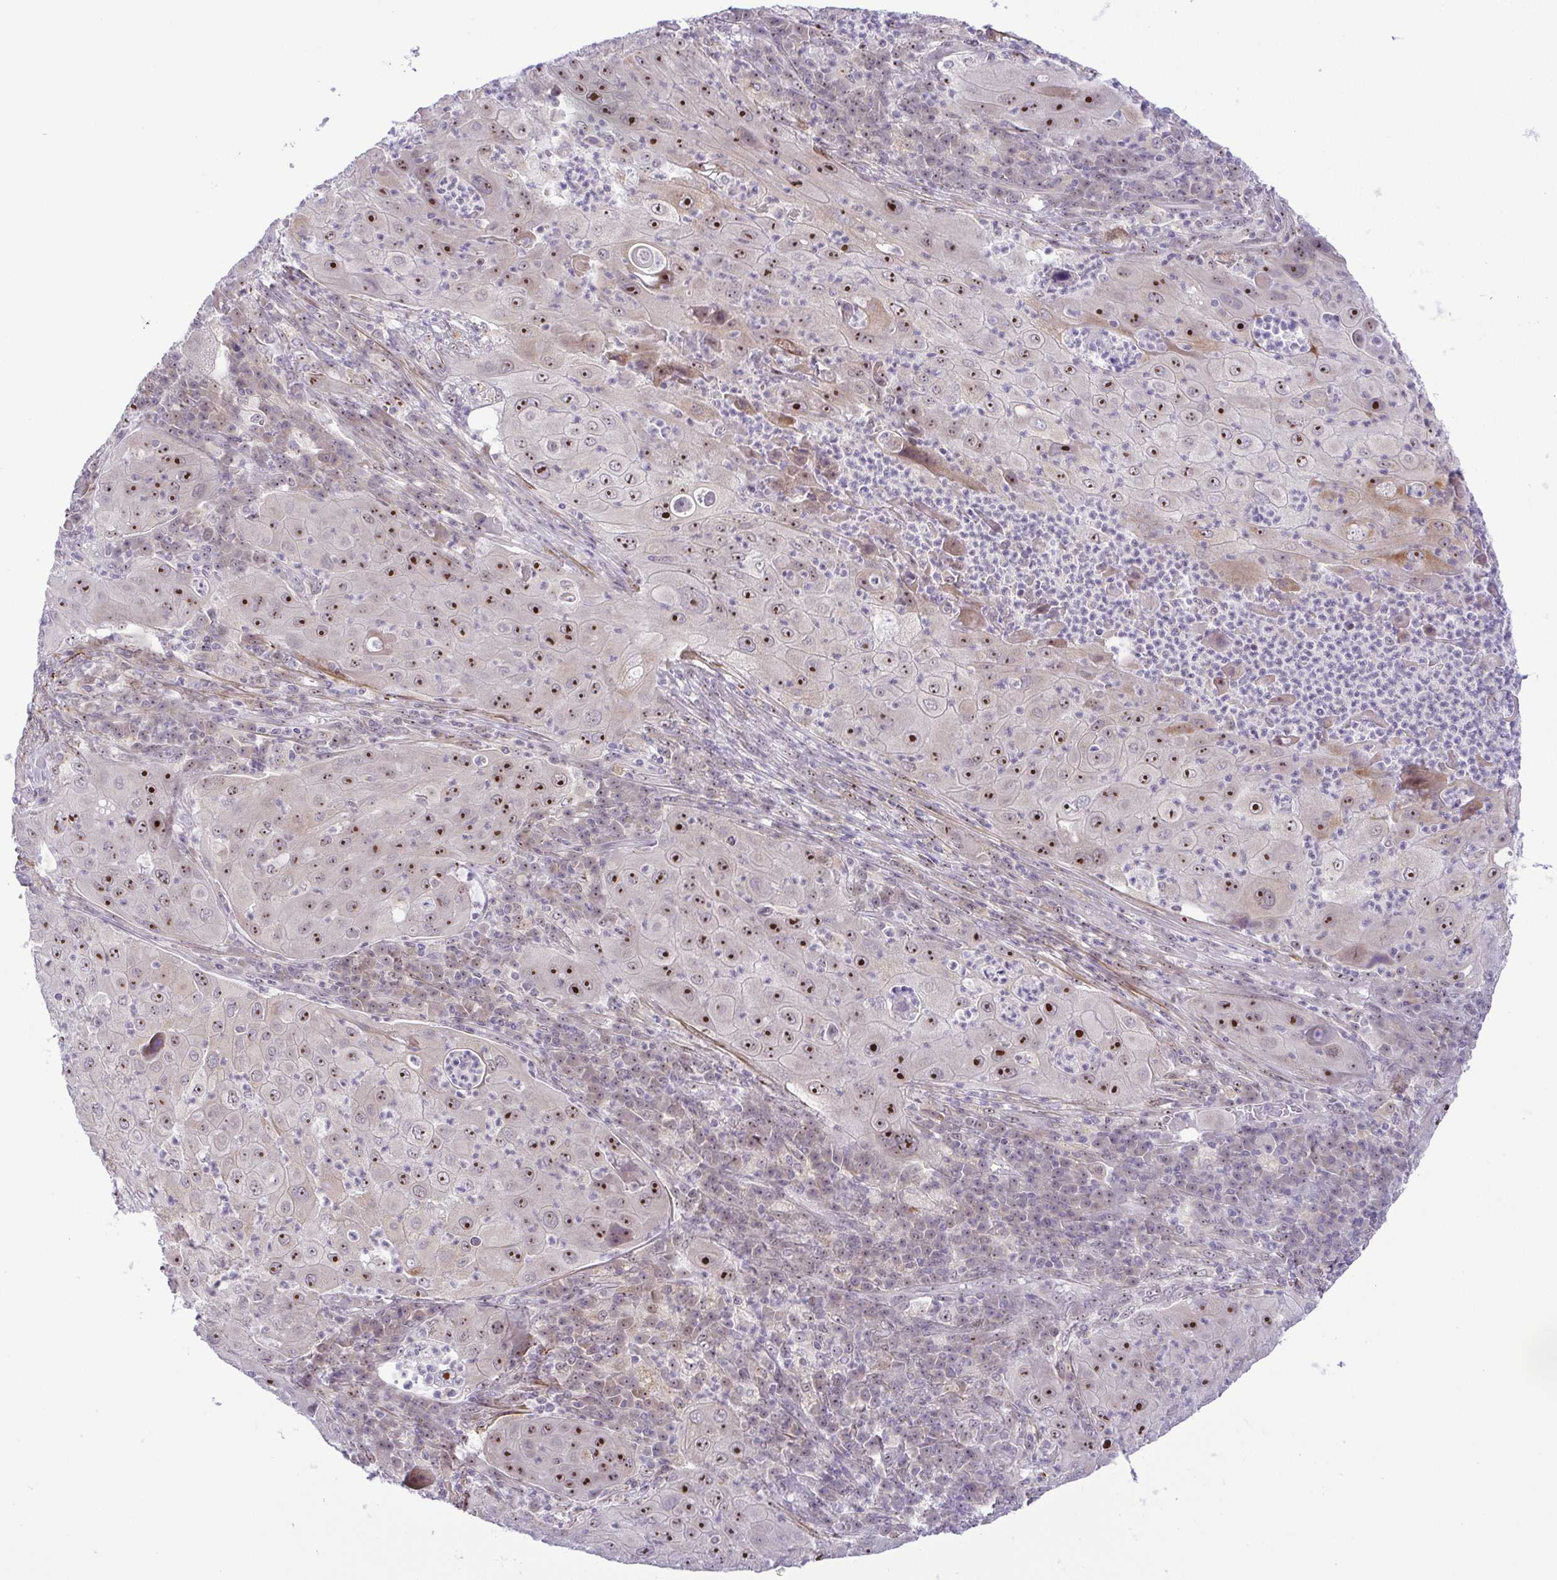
{"staining": {"intensity": "strong", "quantity": "25%-75%", "location": "nuclear"}, "tissue": "lung cancer", "cell_type": "Tumor cells", "image_type": "cancer", "snomed": [{"axis": "morphology", "description": "Squamous cell carcinoma, NOS"}, {"axis": "topography", "description": "Lung"}], "caption": "A high amount of strong nuclear expression is present in about 25%-75% of tumor cells in squamous cell carcinoma (lung) tissue.", "gene": "RSL24D1", "patient": {"sex": "female", "age": 59}}